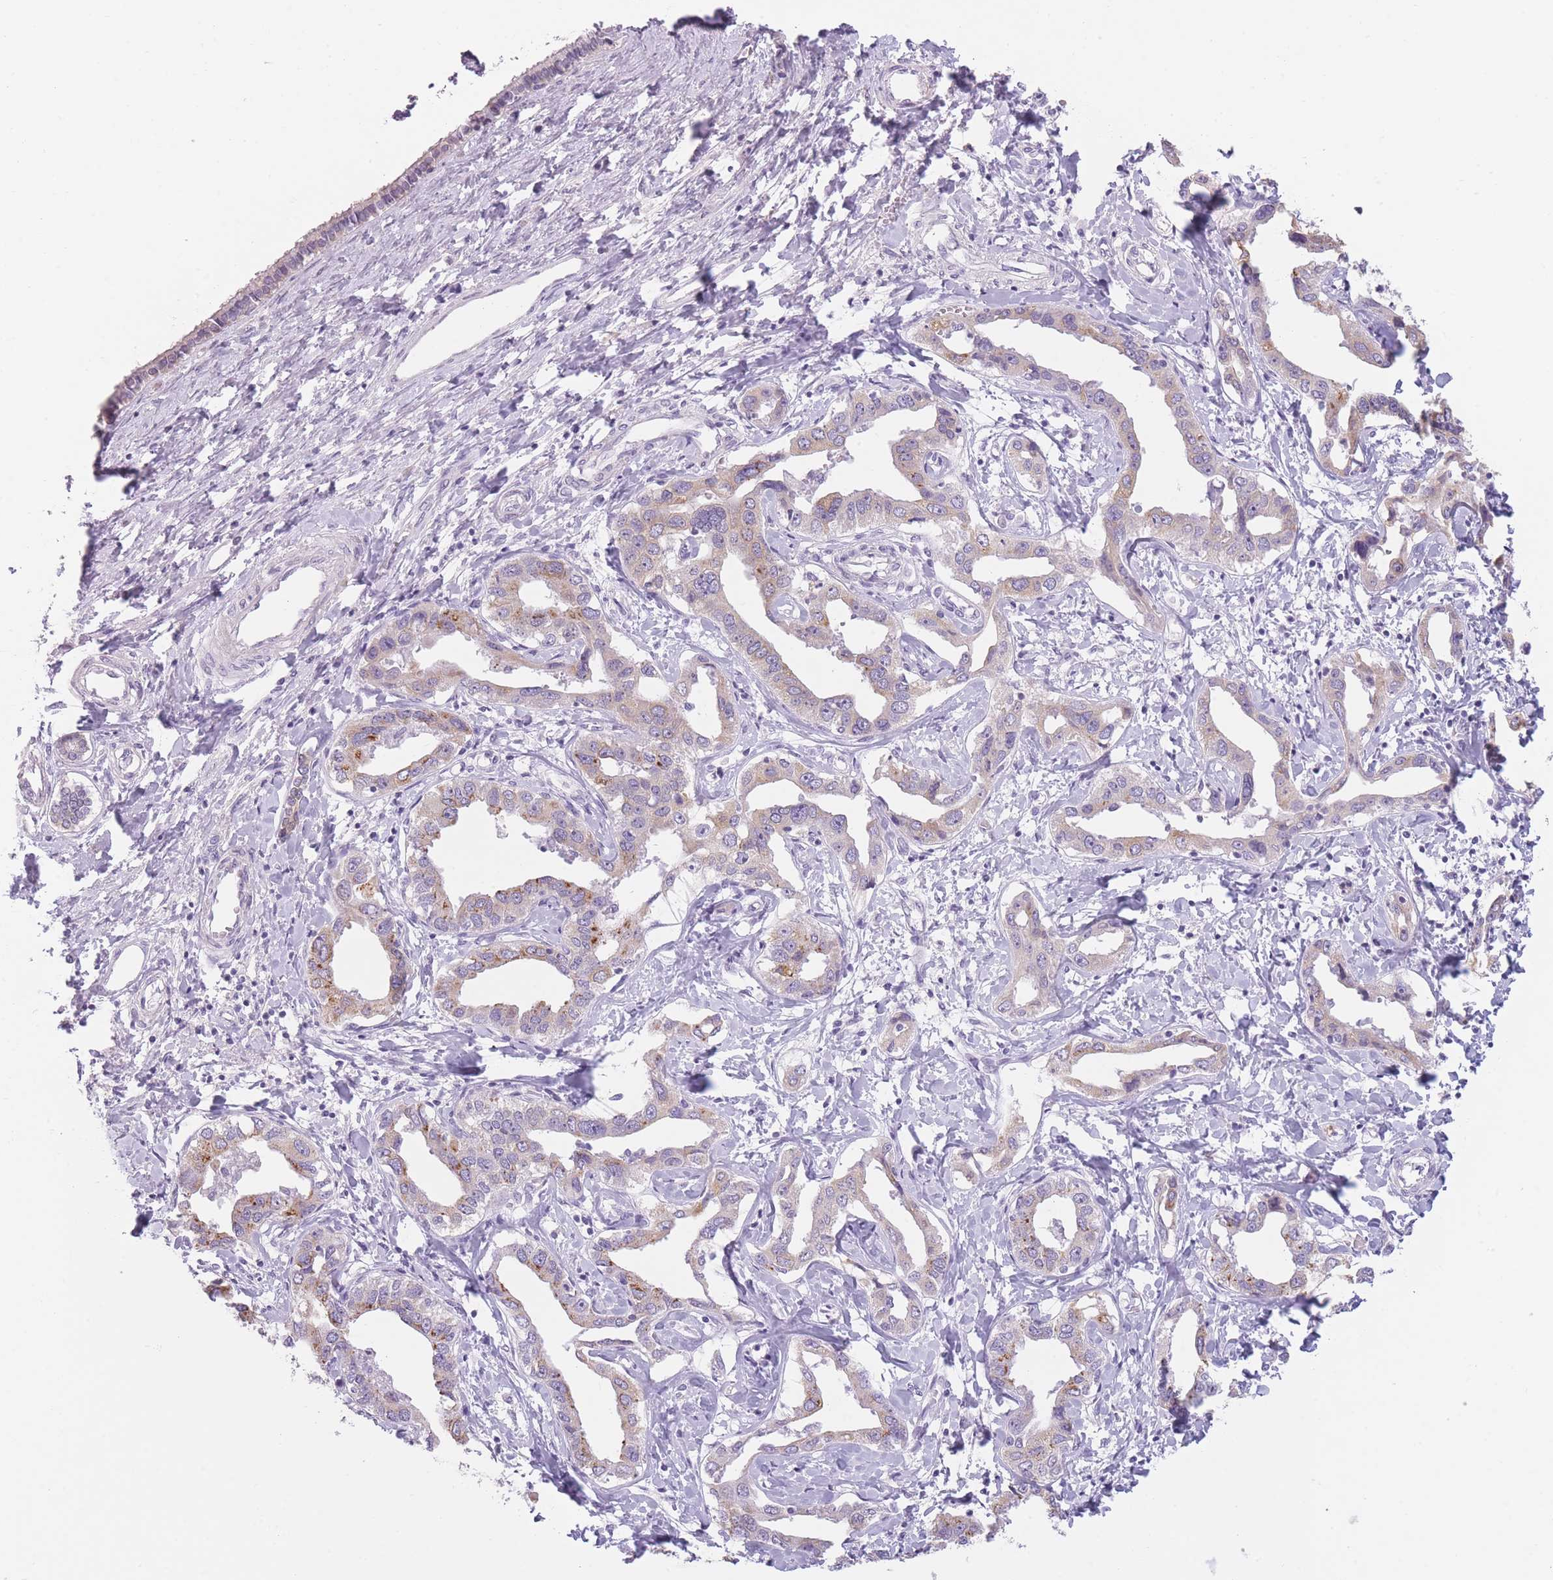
{"staining": {"intensity": "moderate", "quantity": "25%-75%", "location": "cytoplasmic/membranous"}, "tissue": "liver cancer", "cell_type": "Tumor cells", "image_type": "cancer", "snomed": [{"axis": "morphology", "description": "Cholangiocarcinoma"}, {"axis": "topography", "description": "Liver"}], "caption": "Tumor cells exhibit moderate cytoplasmic/membranous staining in approximately 25%-75% of cells in liver cancer.", "gene": "TMEM236", "patient": {"sex": "male", "age": 59}}